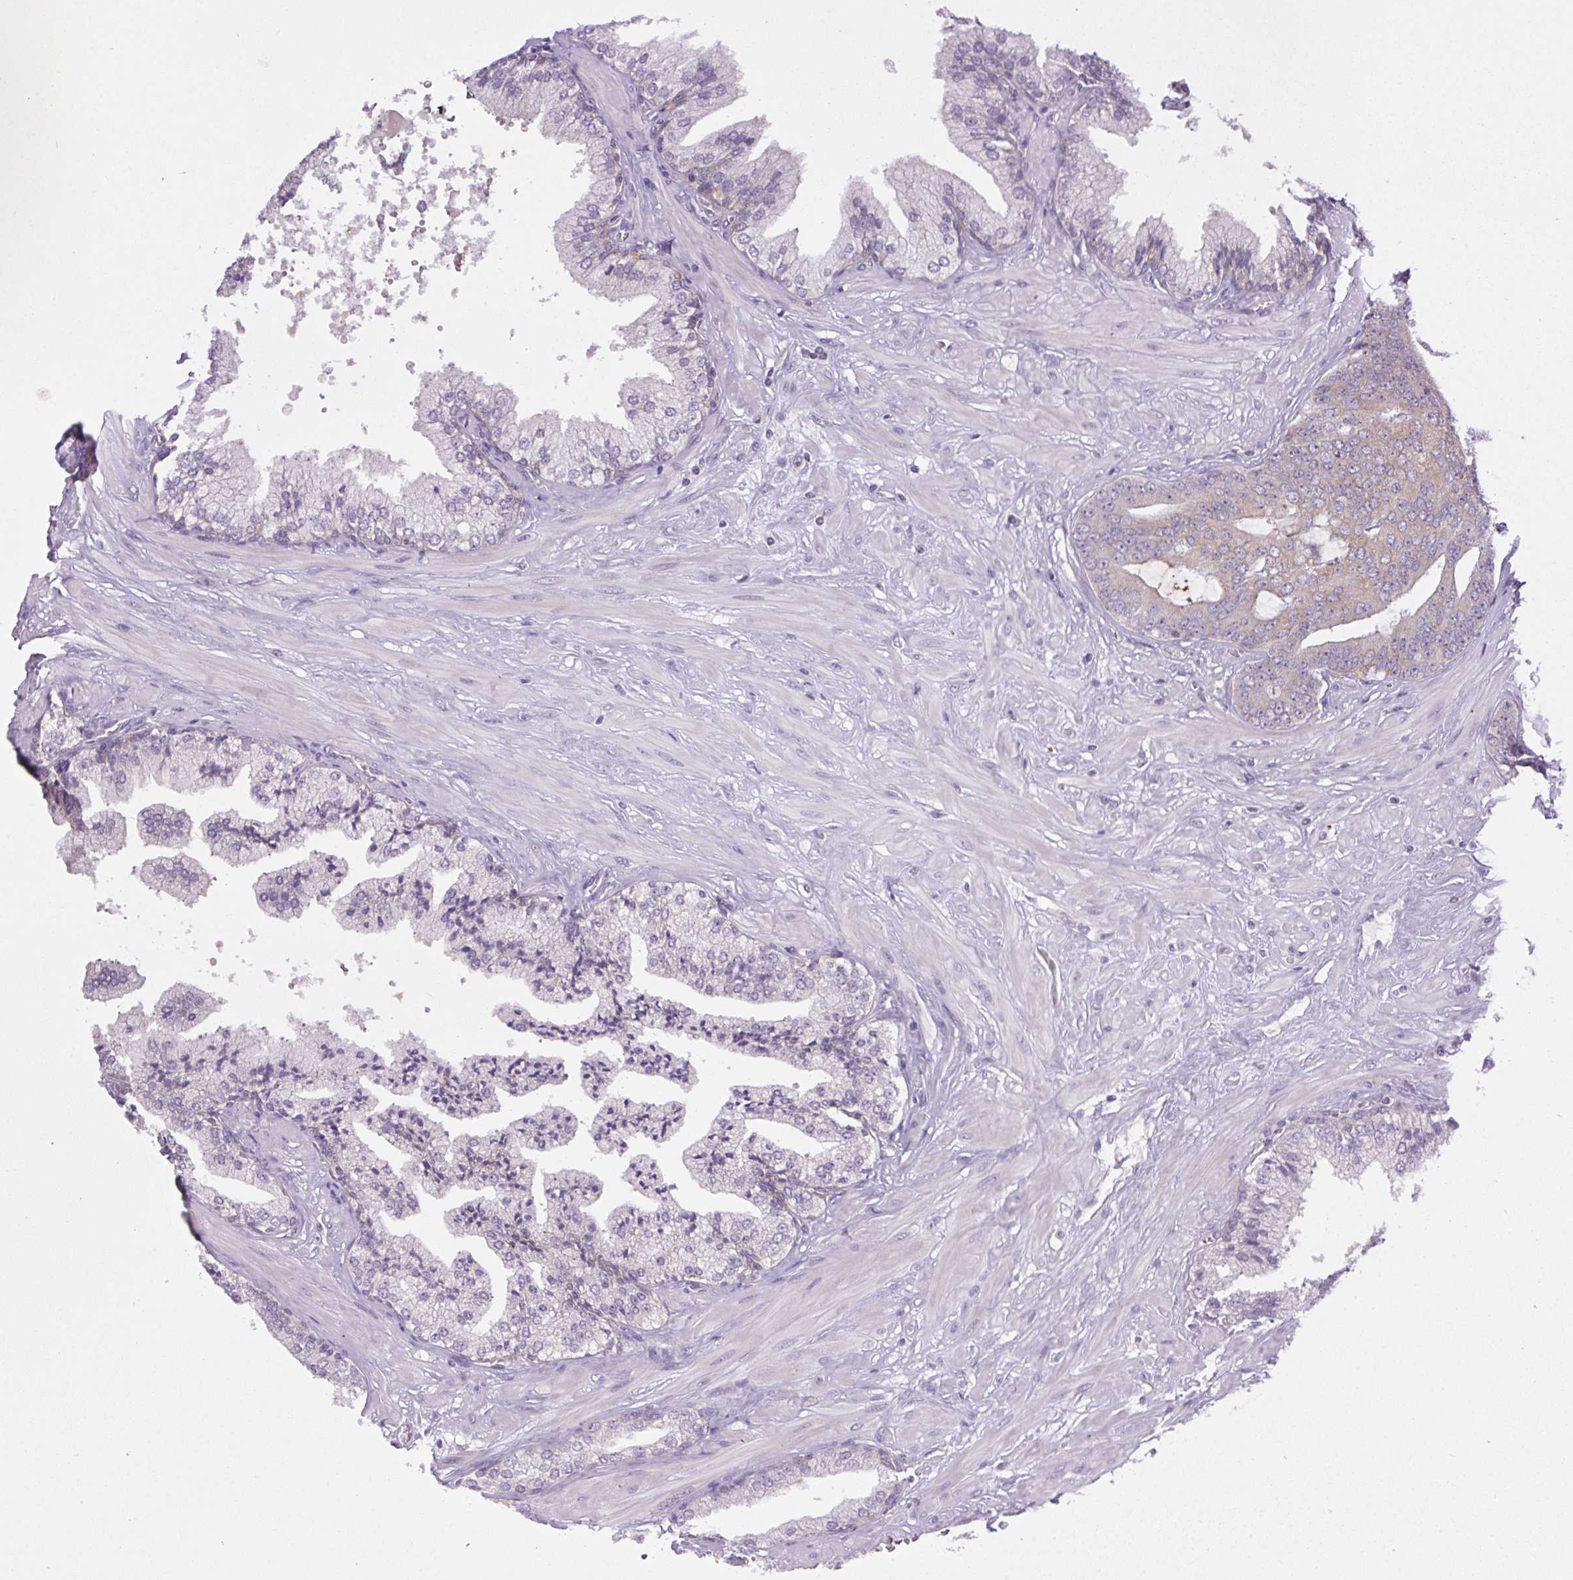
{"staining": {"intensity": "weak", "quantity": "<25%", "location": "cytoplasmic/membranous"}, "tissue": "prostate cancer", "cell_type": "Tumor cells", "image_type": "cancer", "snomed": [{"axis": "morphology", "description": "Adenocarcinoma, High grade"}, {"axis": "topography", "description": "Prostate"}], "caption": "This photomicrograph is of adenocarcinoma (high-grade) (prostate) stained with immunohistochemistry (IHC) to label a protein in brown with the nuclei are counter-stained blue. There is no staining in tumor cells.", "gene": "MINK1", "patient": {"sex": "male", "age": 55}}